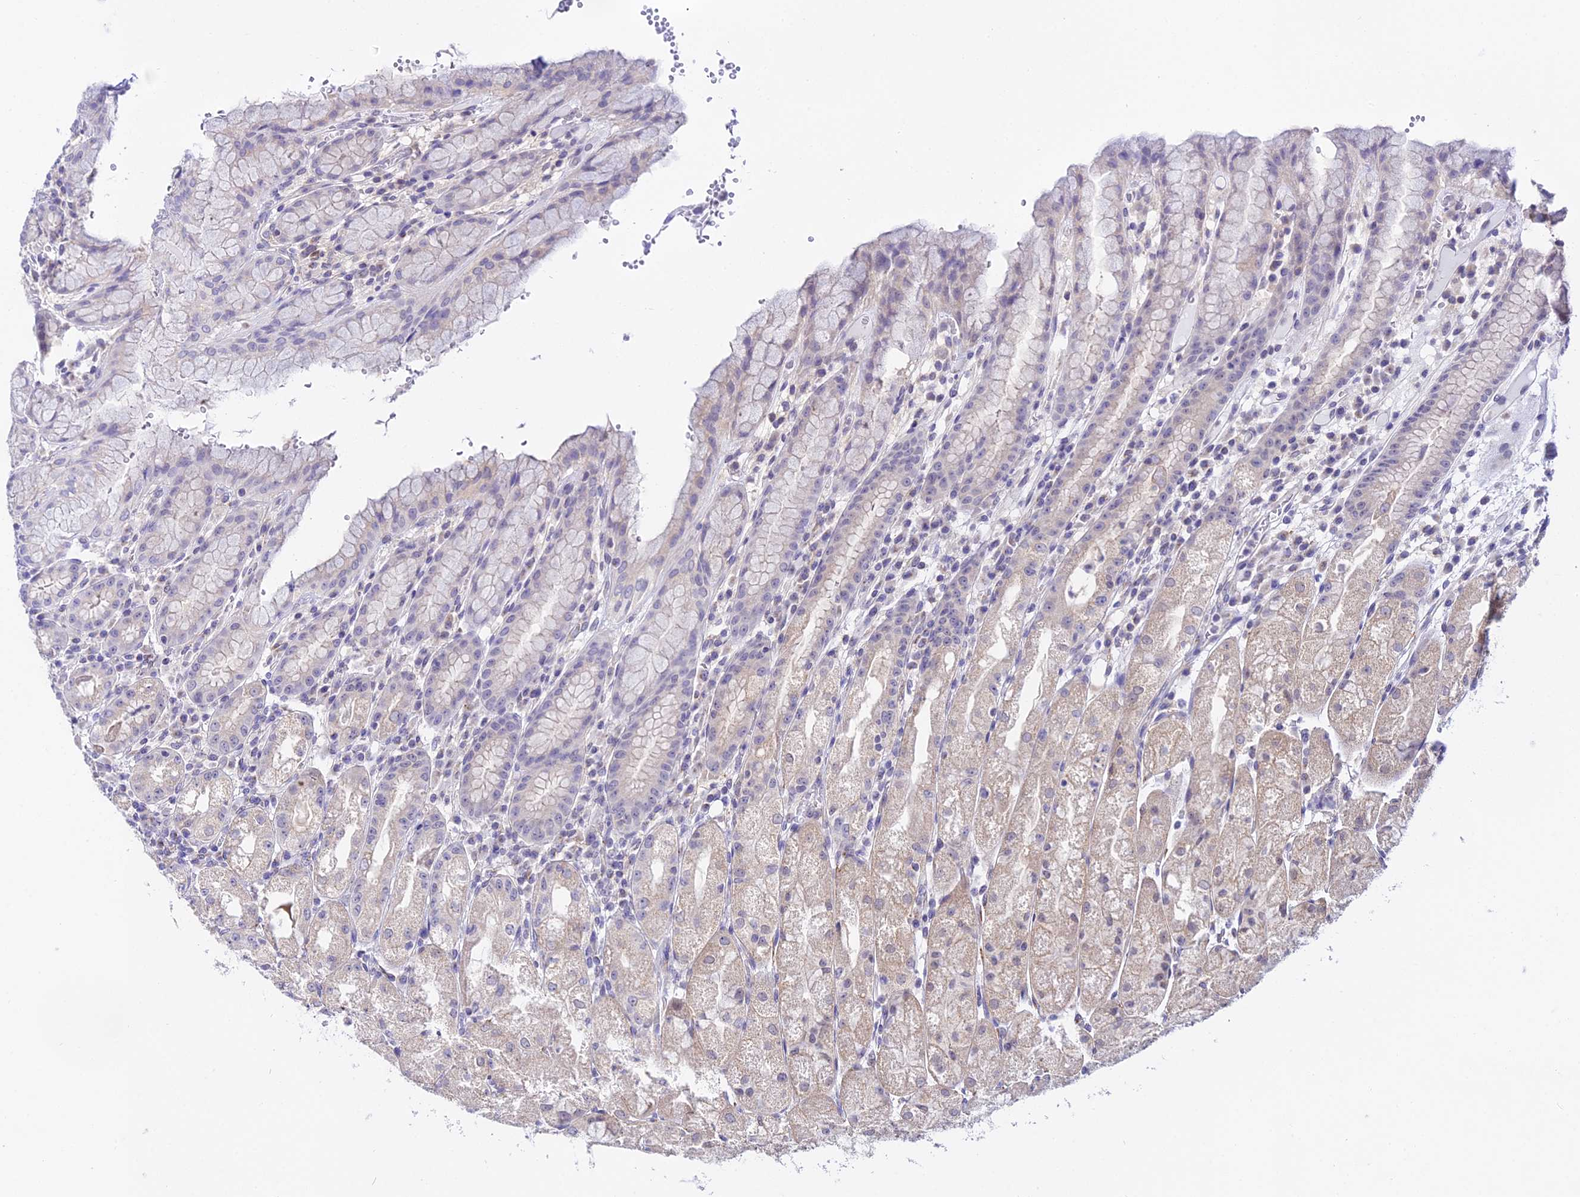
{"staining": {"intensity": "moderate", "quantity": "<25%", "location": "cytoplasmic/membranous"}, "tissue": "stomach", "cell_type": "Glandular cells", "image_type": "normal", "snomed": [{"axis": "morphology", "description": "Normal tissue, NOS"}, {"axis": "topography", "description": "Stomach, upper"}], "caption": "DAB (3,3'-diaminobenzidine) immunohistochemical staining of benign human stomach demonstrates moderate cytoplasmic/membranous protein staining in about <25% of glandular cells. (brown staining indicates protein expression, while blue staining denotes nuclei).", "gene": "ATG16L2", "patient": {"sex": "male", "age": 52}}